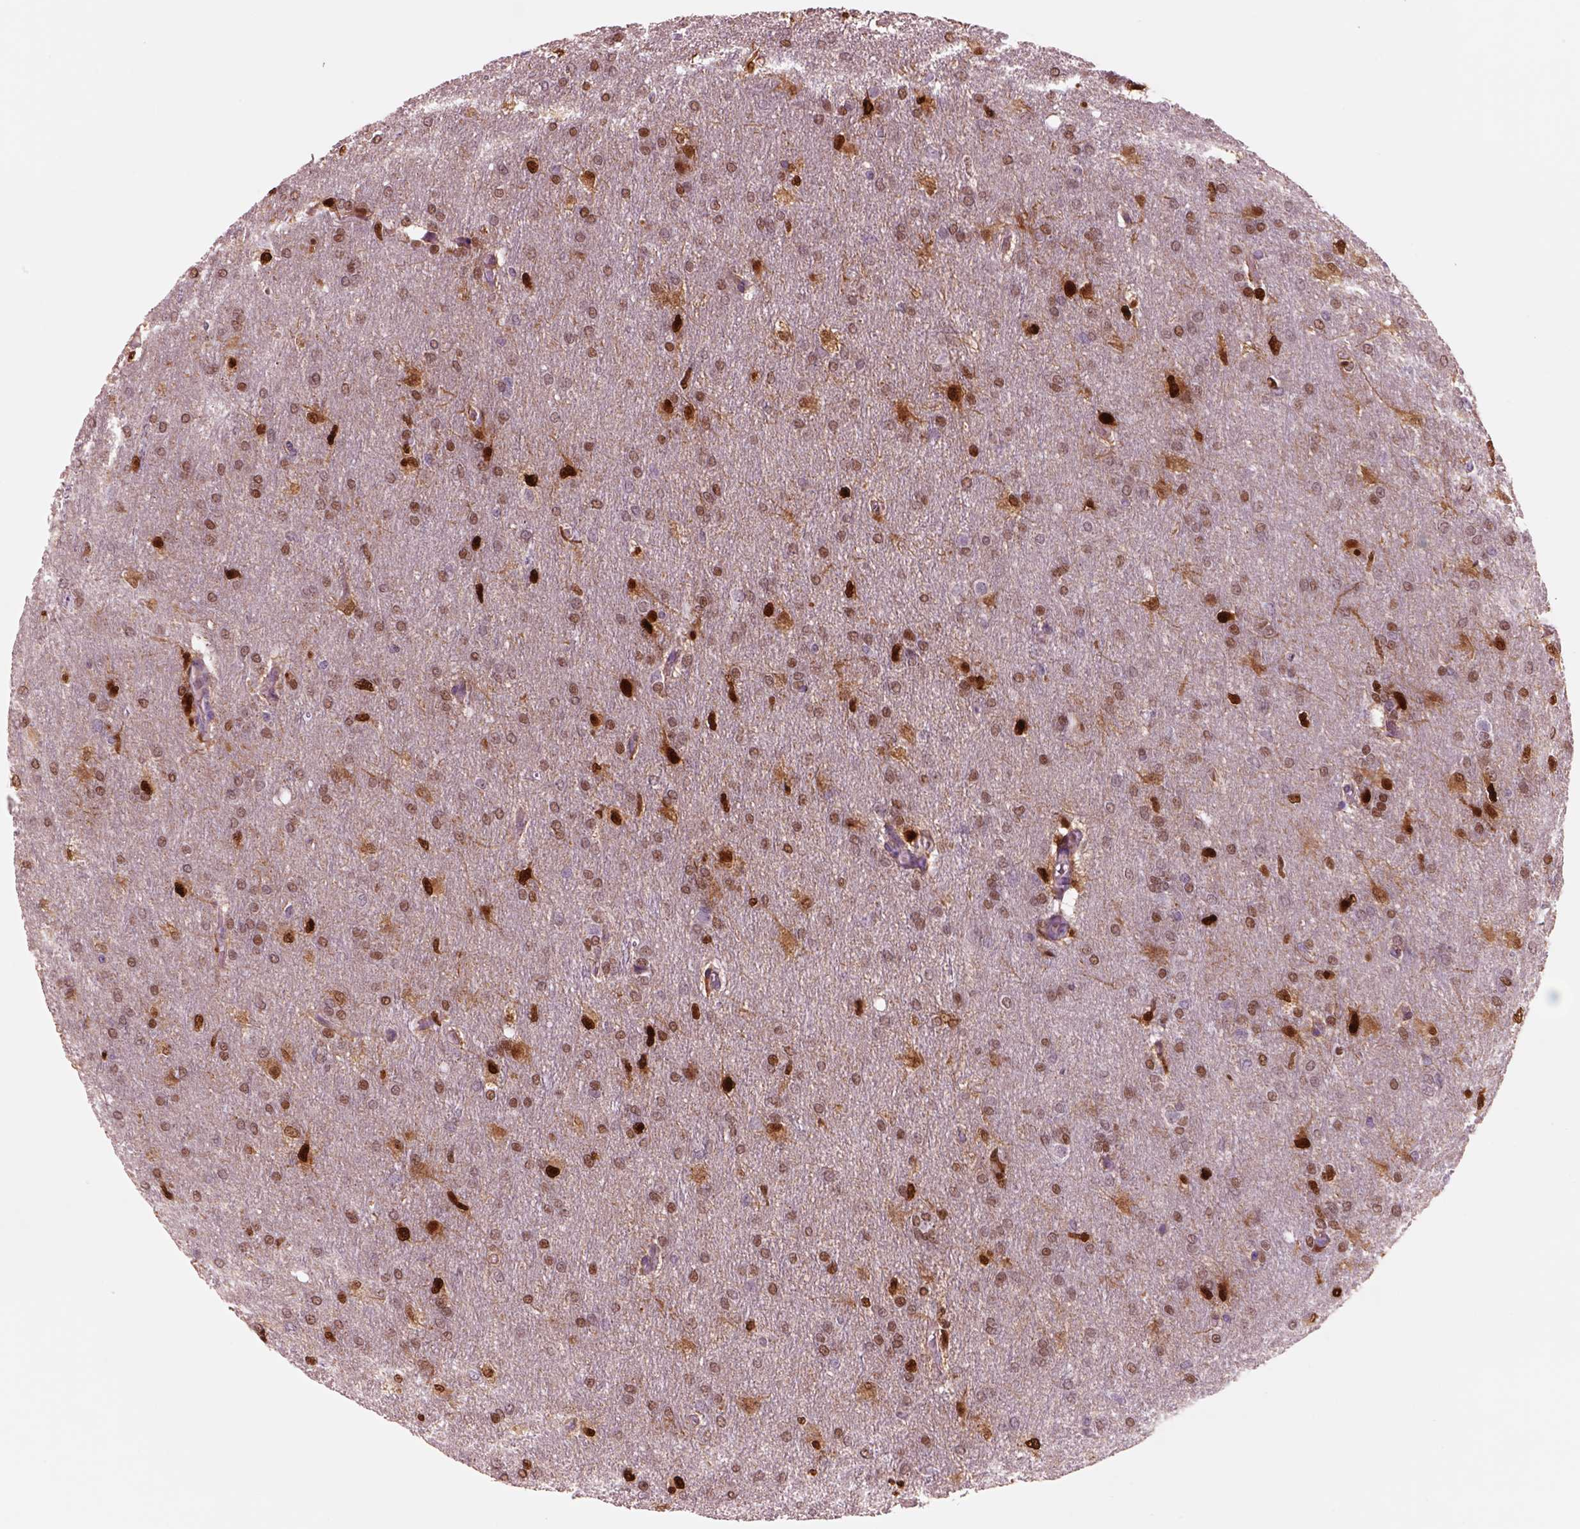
{"staining": {"intensity": "moderate", "quantity": ">75%", "location": "nuclear"}, "tissue": "glioma", "cell_type": "Tumor cells", "image_type": "cancer", "snomed": [{"axis": "morphology", "description": "Glioma, malignant, High grade"}, {"axis": "topography", "description": "Brain"}], "caption": "This is an image of IHC staining of glioma, which shows moderate staining in the nuclear of tumor cells.", "gene": "SOX9", "patient": {"sex": "male", "age": 68}}